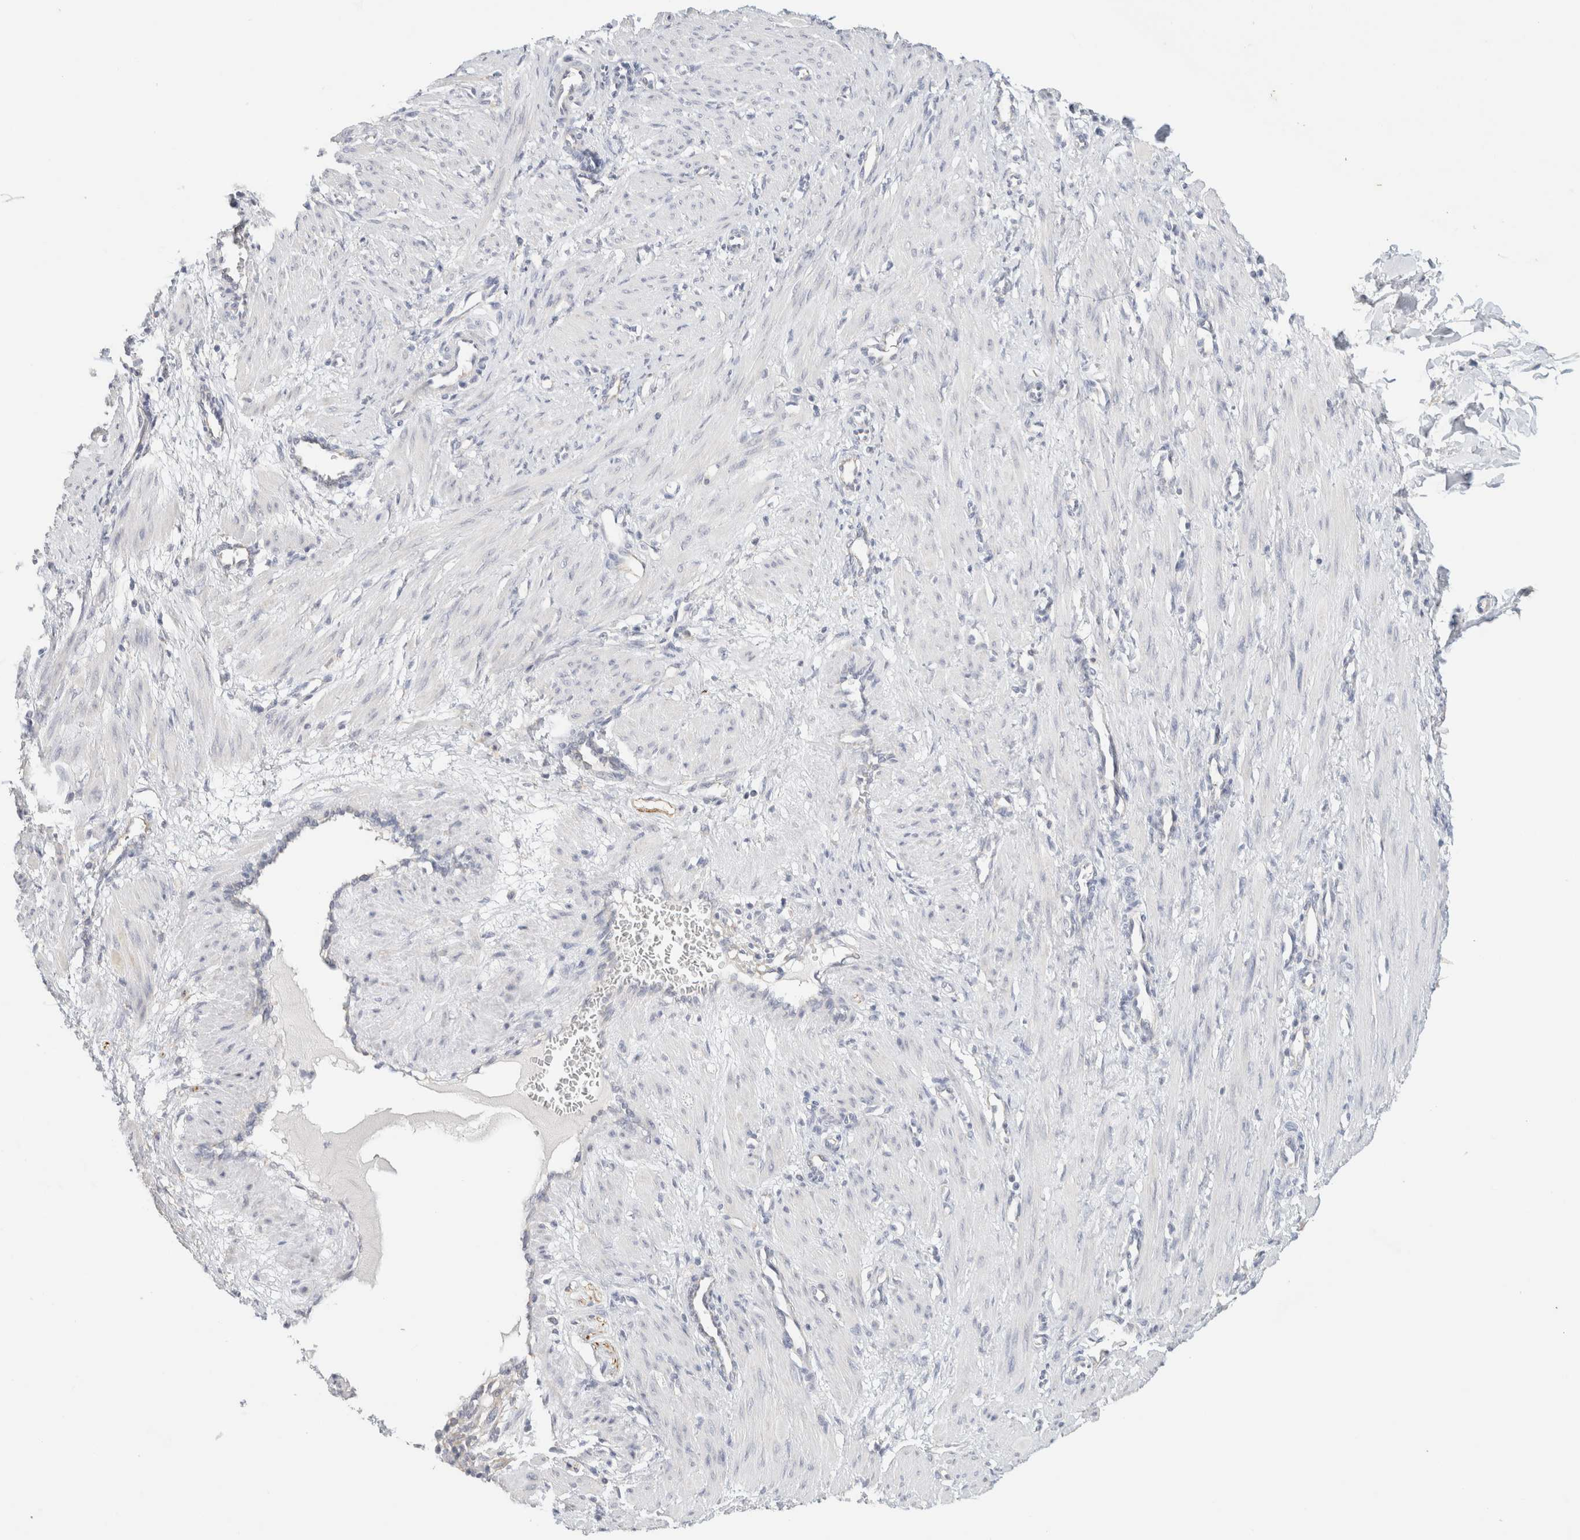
{"staining": {"intensity": "negative", "quantity": "none", "location": "none"}, "tissue": "smooth muscle", "cell_type": "Smooth muscle cells", "image_type": "normal", "snomed": [{"axis": "morphology", "description": "Normal tissue, NOS"}, {"axis": "topography", "description": "Endometrium"}], "caption": "A micrograph of smooth muscle stained for a protein shows no brown staining in smooth muscle cells. (DAB (3,3'-diaminobenzidine) immunohistochemistry (IHC) visualized using brightfield microscopy, high magnification).", "gene": "NEFM", "patient": {"sex": "female", "age": 33}}